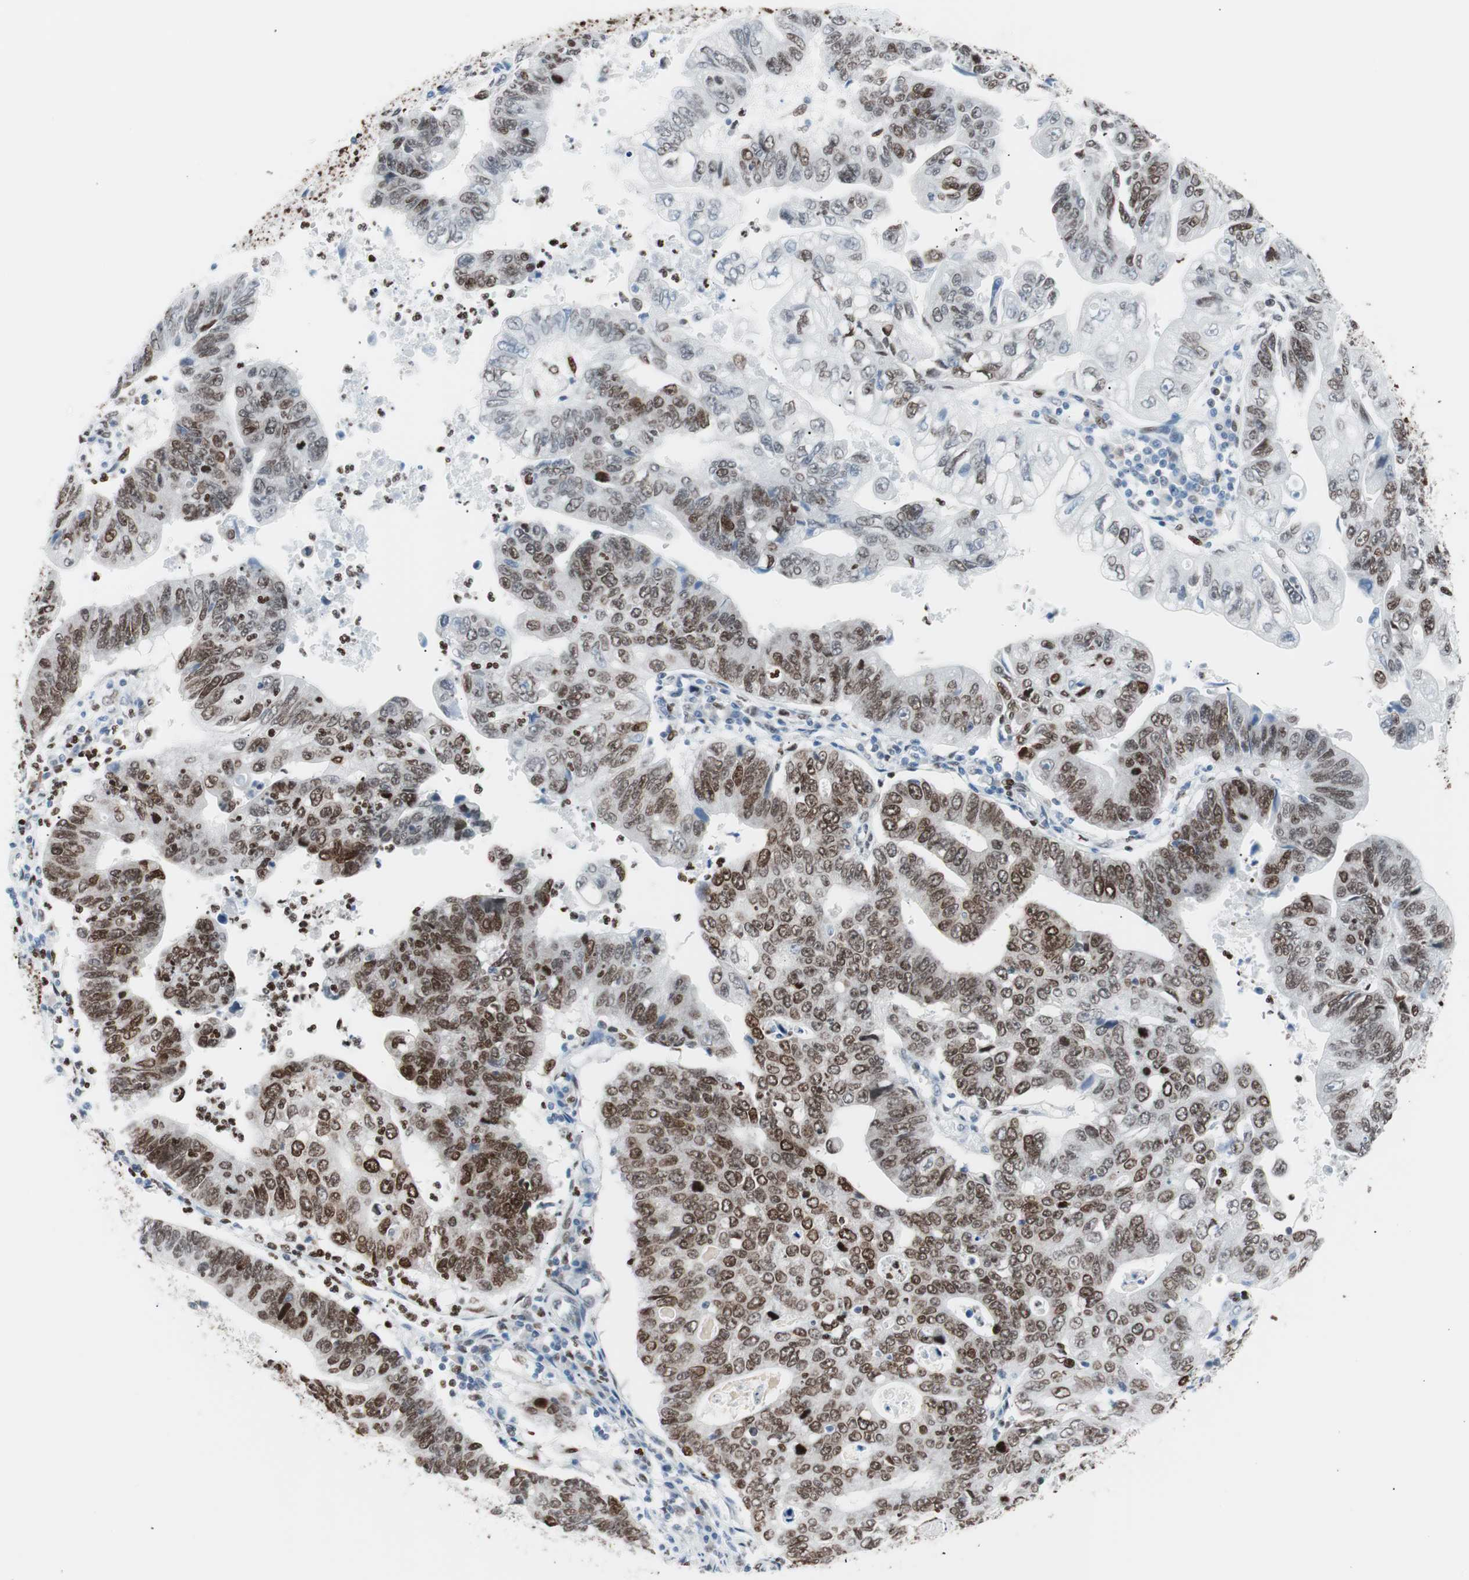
{"staining": {"intensity": "moderate", "quantity": ">75%", "location": "nuclear"}, "tissue": "stomach cancer", "cell_type": "Tumor cells", "image_type": "cancer", "snomed": [{"axis": "morphology", "description": "Adenocarcinoma, NOS"}, {"axis": "topography", "description": "Stomach"}], "caption": "This is a photomicrograph of immunohistochemistry staining of stomach adenocarcinoma, which shows moderate expression in the nuclear of tumor cells.", "gene": "CEBPB", "patient": {"sex": "male", "age": 59}}